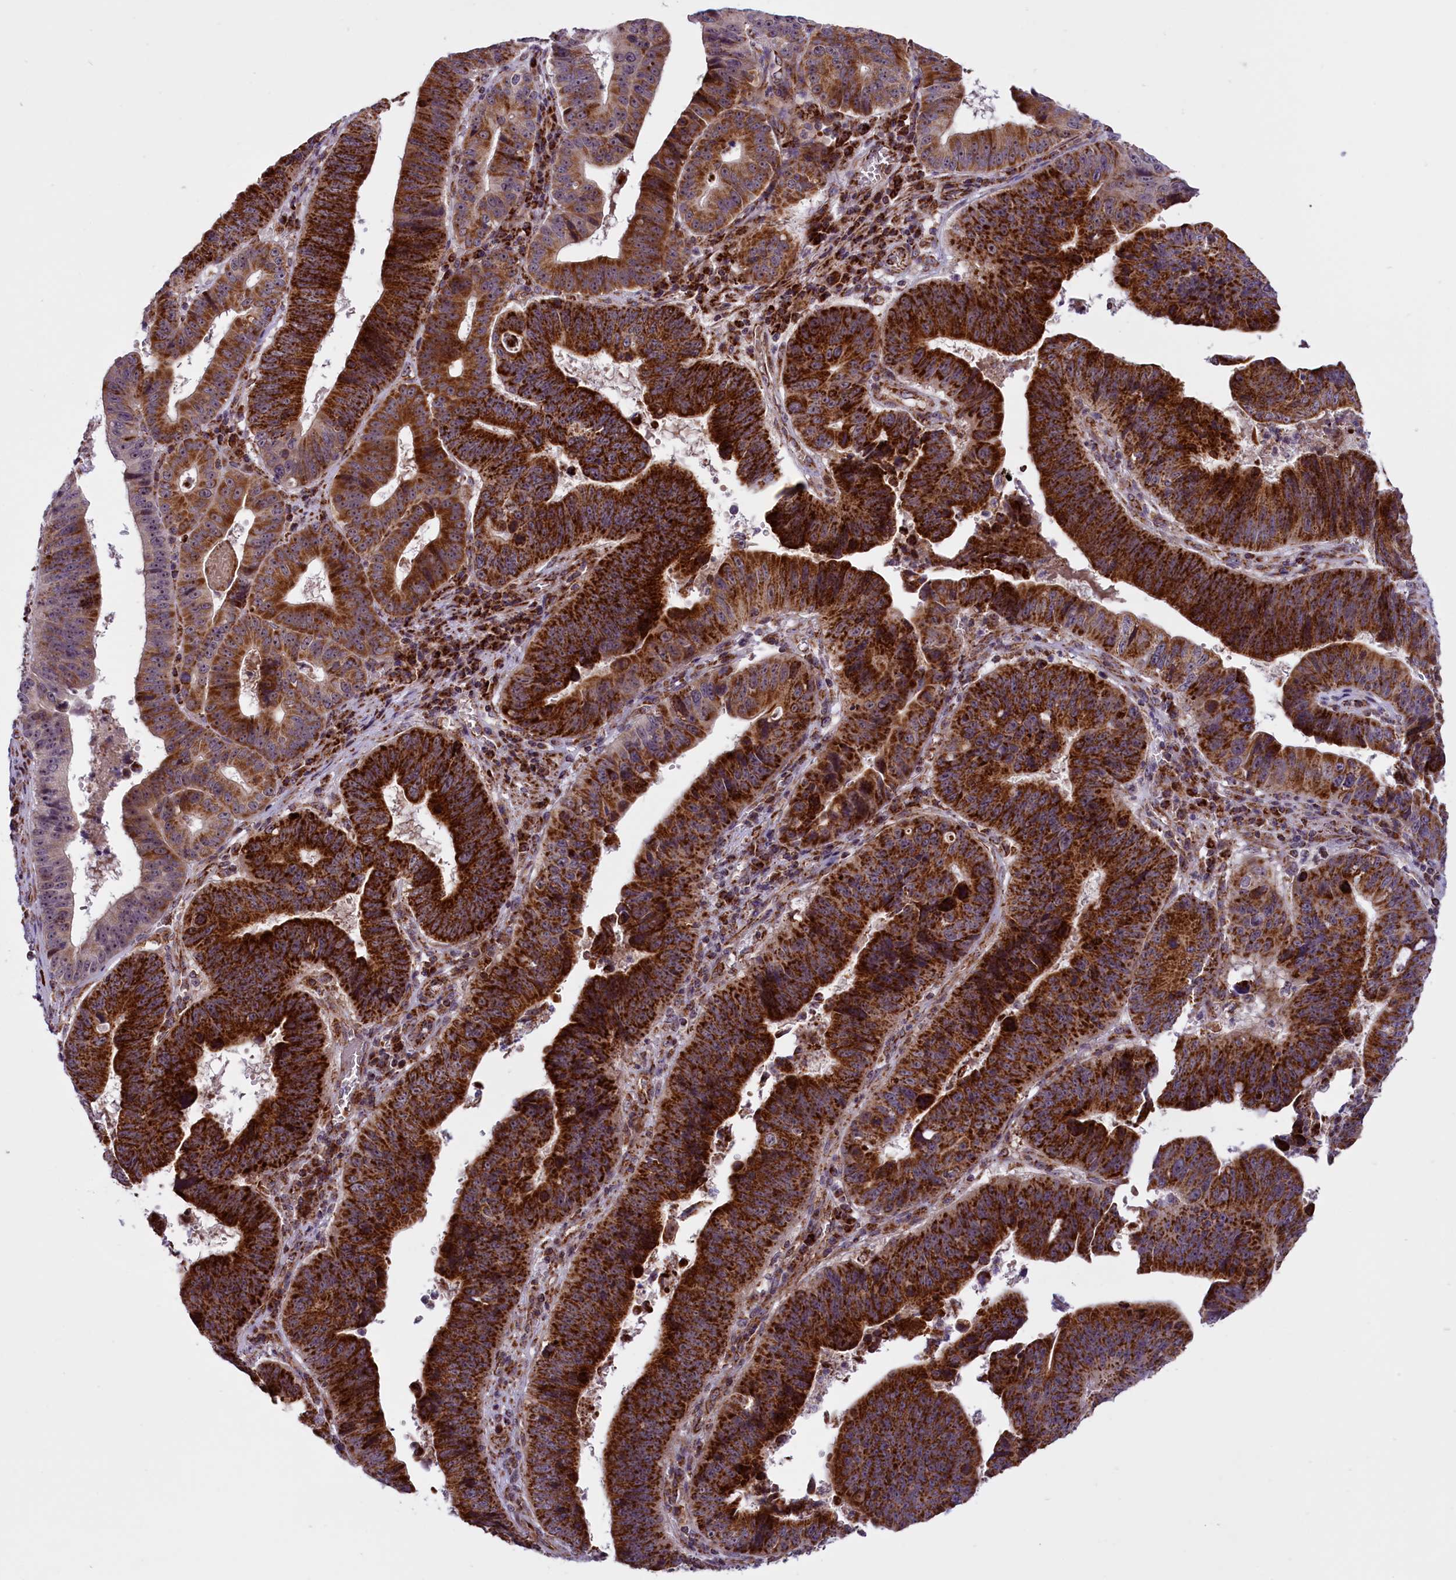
{"staining": {"intensity": "strong", "quantity": "25%-75%", "location": "cytoplasmic/membranous"}, "tissue": "stomach cancer", "cell_type": "Tumor cells", "image_type": "cancer", "snomed": [{"axis": "morphology", "description": "Adenocarcinoma, NOS"}, {"axis": "topography", "description": "Stomach"}], "caption": "High-magnification brightfield microscopy of adenocarcinoma (stomach) stained with DAB (3,3'-diaminobenzidine) (brown) and counterstained with hematoxylin (blue). tumor cells exhibit strong cytoplasmic/membranous positivity is seen in approximately25%-75% of cells.", "gene": "NDUFS5", "patient": {"sex": "male", "age": 59}}